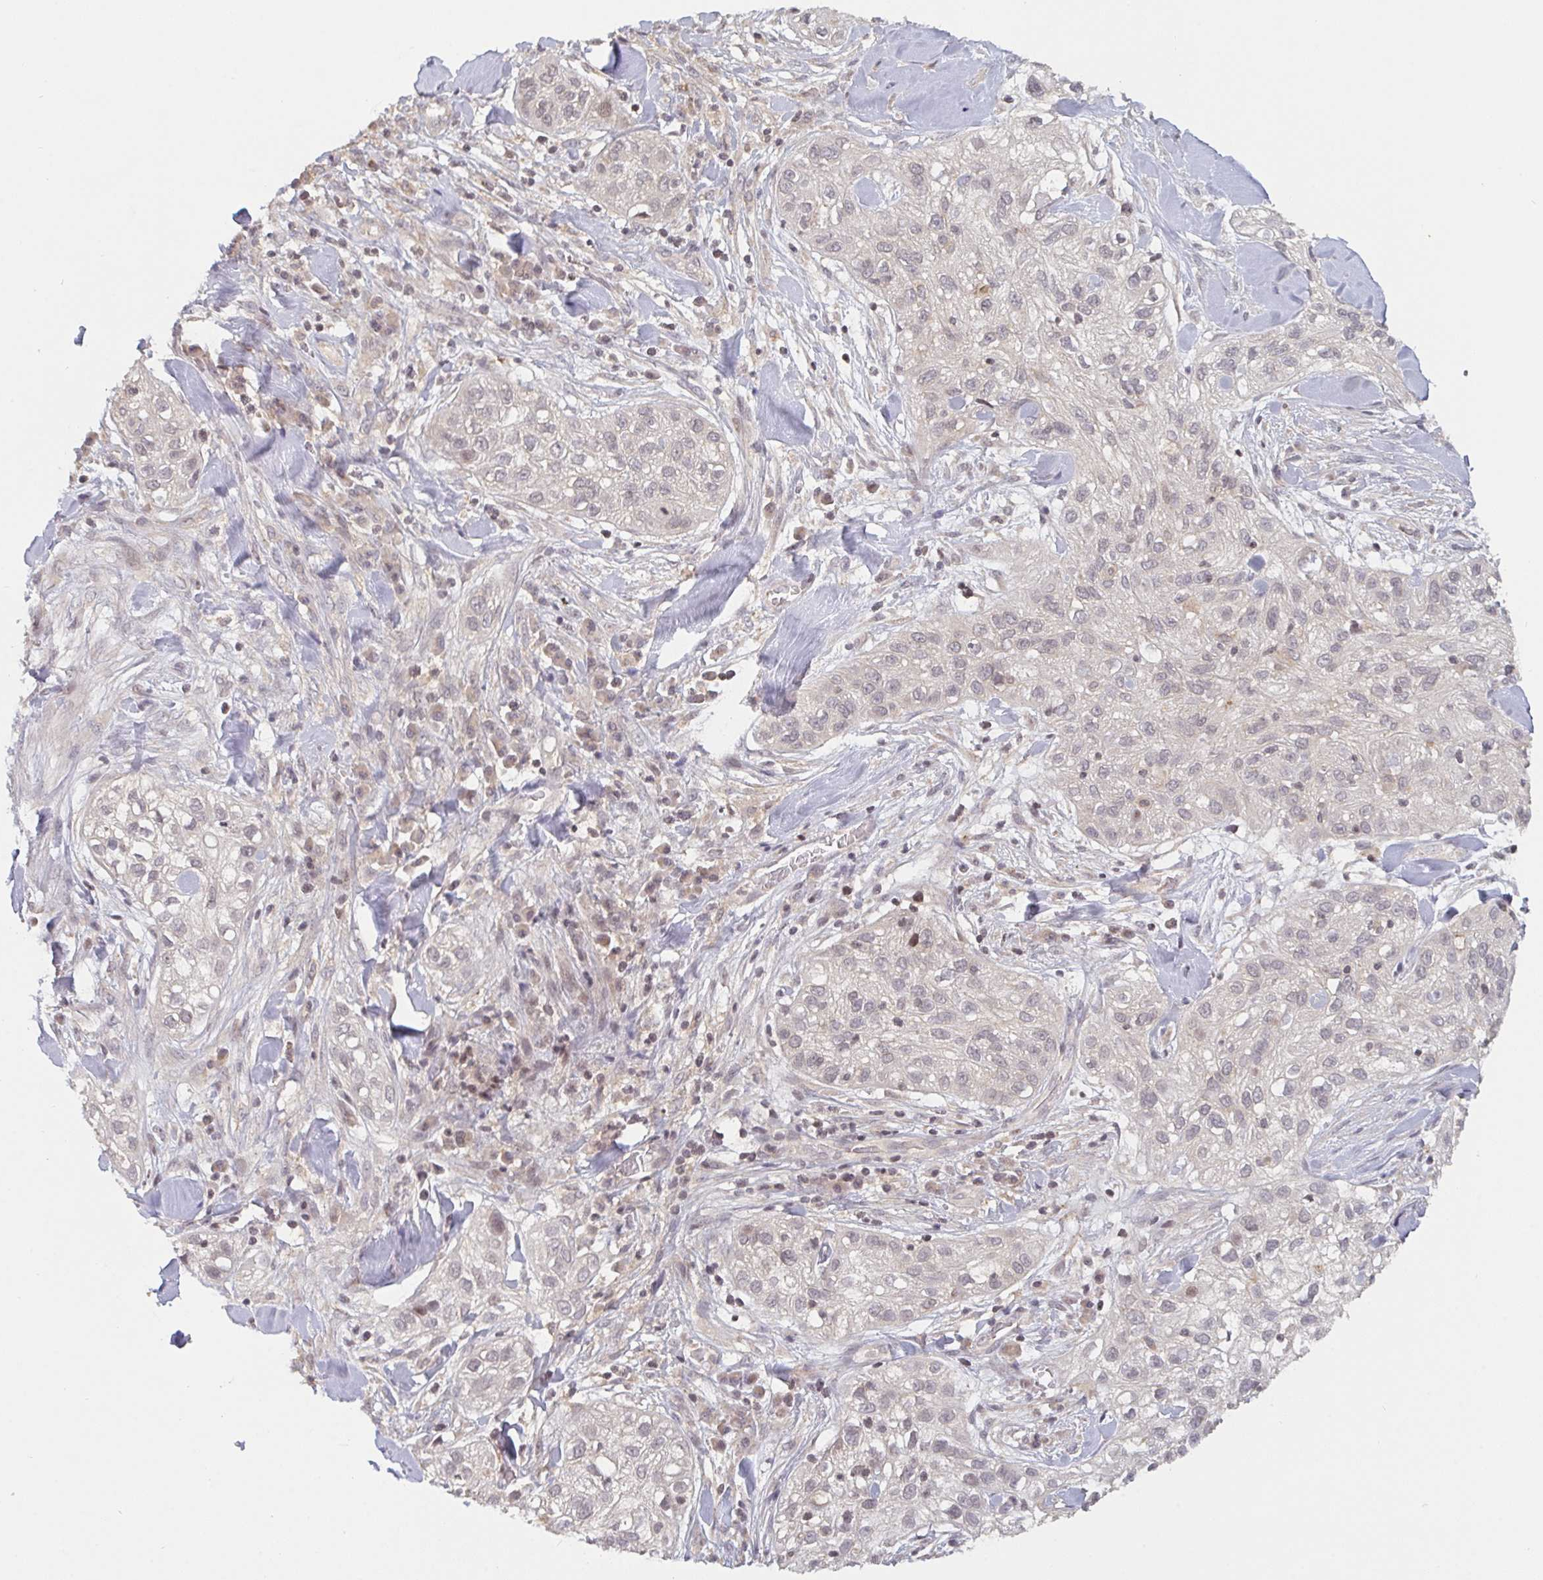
{"staining": {"intensity": "negative", "quantity": "none", "location": "none"}, "tissue": "skin cancer", "cell_type": "Tumor cells", "image_type": "cancer", "snomed": [{"axis": "morphology", "description": "Squamous cell carcinoma, NOS"}, {"axis": "topography", "description": "Skin"}], "caption": "IHC histopathology image of neoplastic tissue: skin cancer (squamous cell carcinoma) stained with DAB demonstrates no significant protein positivity in tumor cells. (DAB (3,3'-diaminobenzidine) immunohistochemistry, high magnification).", "gene": "DCST1", "patient": {"sex": "male", "age": 82}}